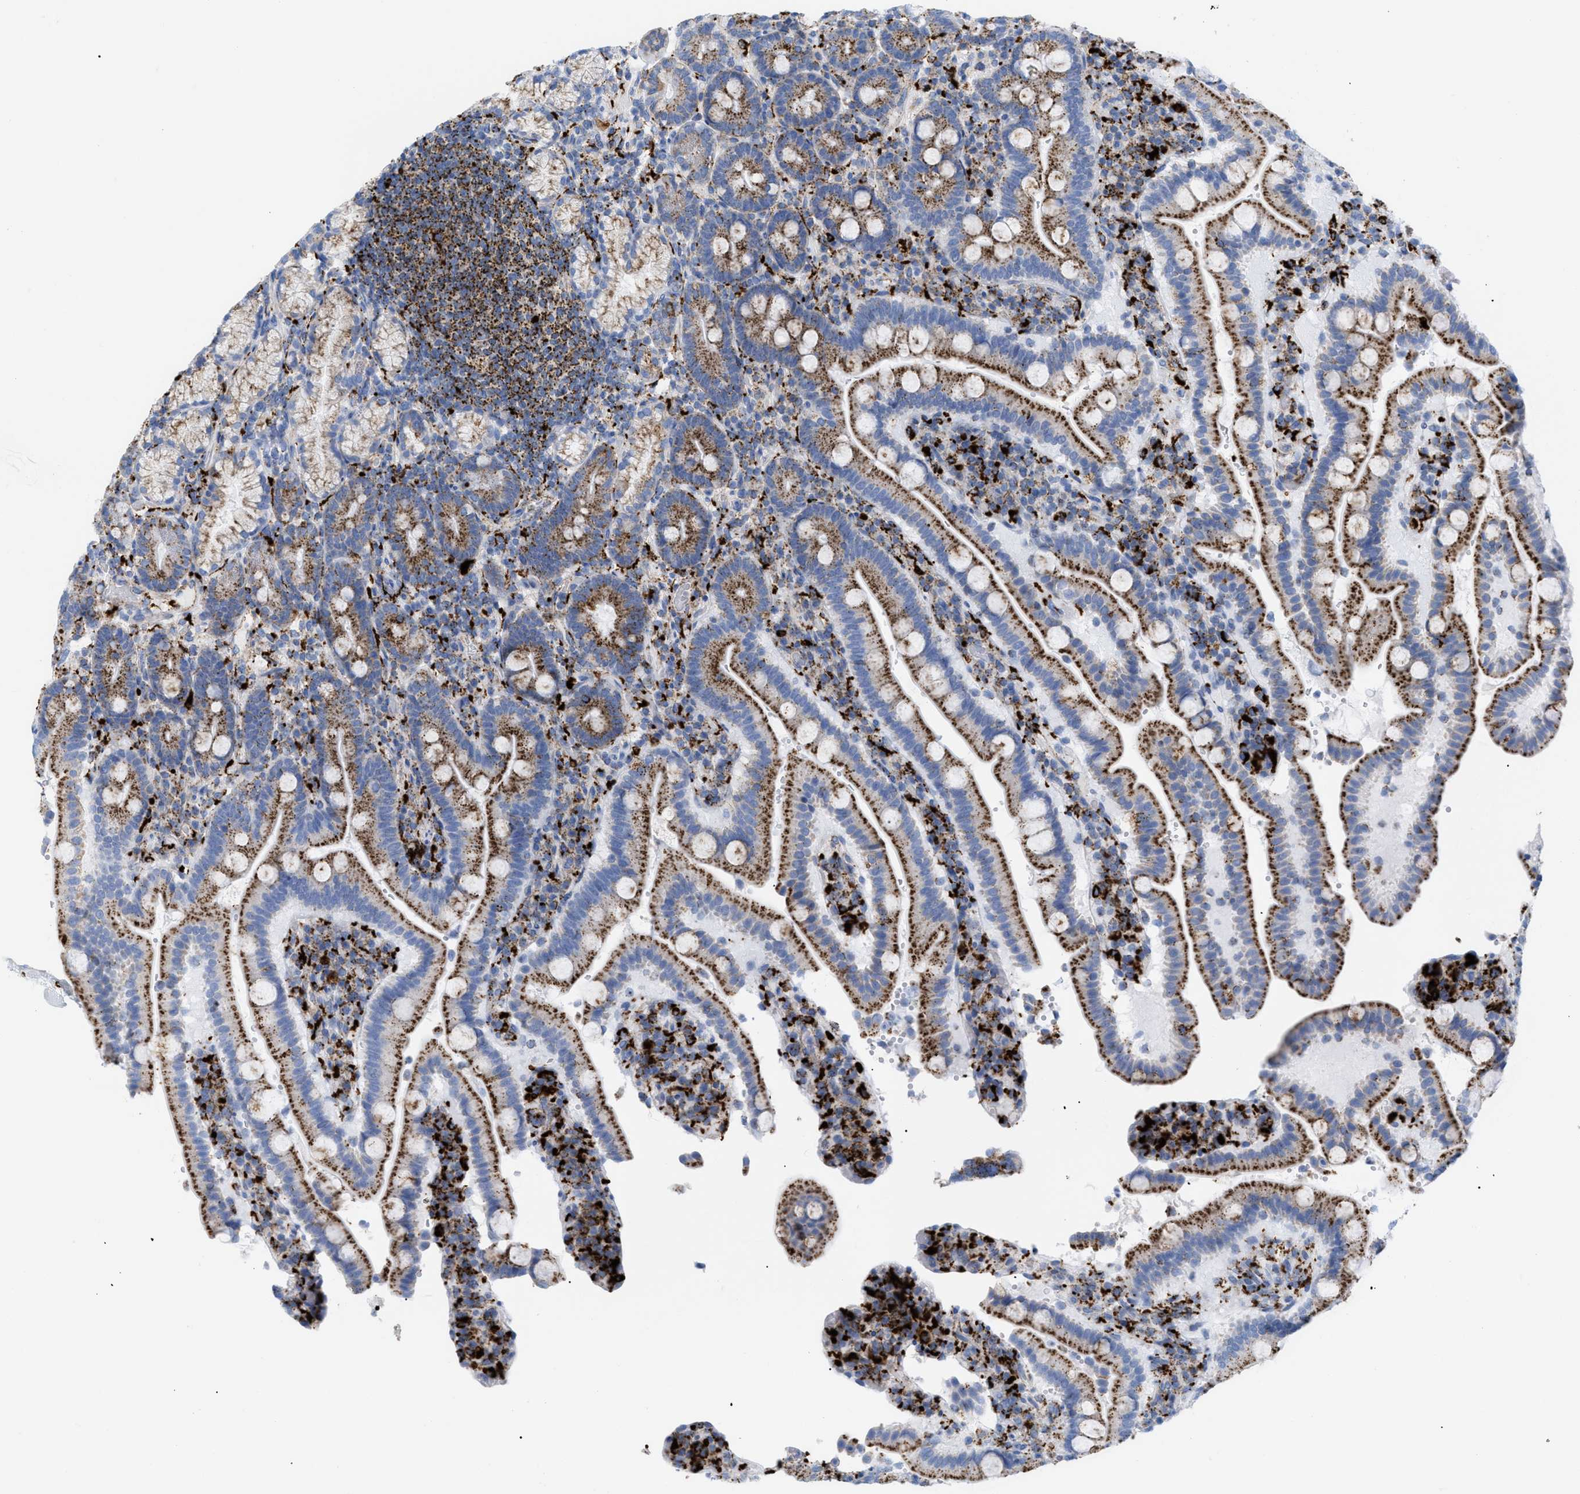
{"staining": {"intensity": "strong", "quantity": ">75%", "location": "cytoplasmic/membranous"}, "tissue": "duodenum", "cell_type": "Glandular cells", "image_type": "normal", "snomed": [{"axis": "morphology", "description": "Normal tissue, NOS"}, {"axis": "topography", "description": "Small intestine, NOS"}], "caption": "Immunohistochemical staining of unremarkable duodenum displays >75% levels of strong cytoplasmic/membranous protein staining in approximately >75% of glandular cells. The staining was performed using DAB, with brown indicating positive protein expression. Nuclei are stained blue with hematoxylin.", "gene": "DRAM2", "patient": {"sex": "female", "age": 71}}